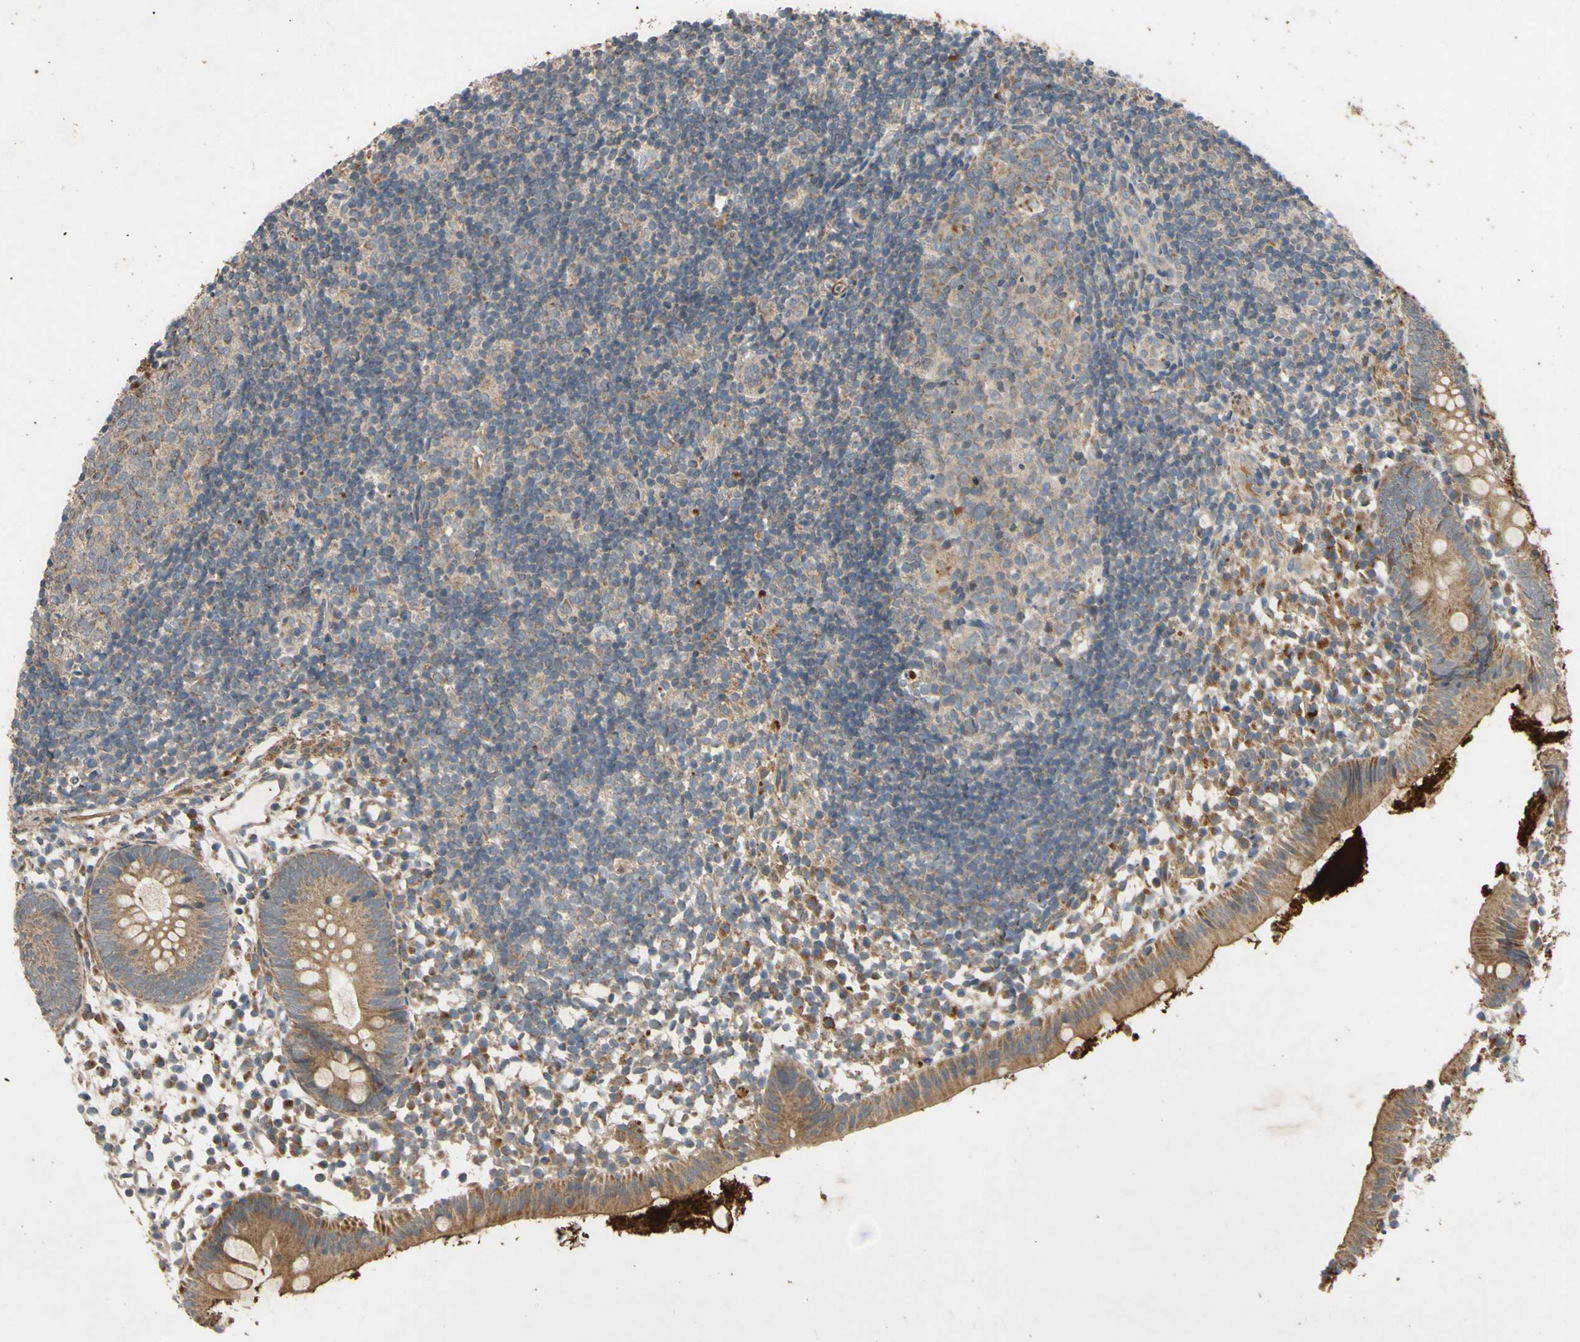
{"staining": {"intensity": "moderate", "quantity": ">75%", "location": "cytoplasmic/membranous"}, "tissue": "appendix", "cell_type": "Glandular cells", "image_type": "normal", "snomed": [{"axis": "morphology", "description": "Normal tissue, NOS"}, {"axis": "topography", "description": "Appendix"}], "caption": "Immunohistochemistry (DAB (3,3'-diaminobenzidine)) staining of unremarkable appendix demonstrates moderate cytoplasmic/membranous protein positivity in about >75% of glandular cells.", "gene": "PARD6A", "patient": {"sex": "female", "age": 20}}